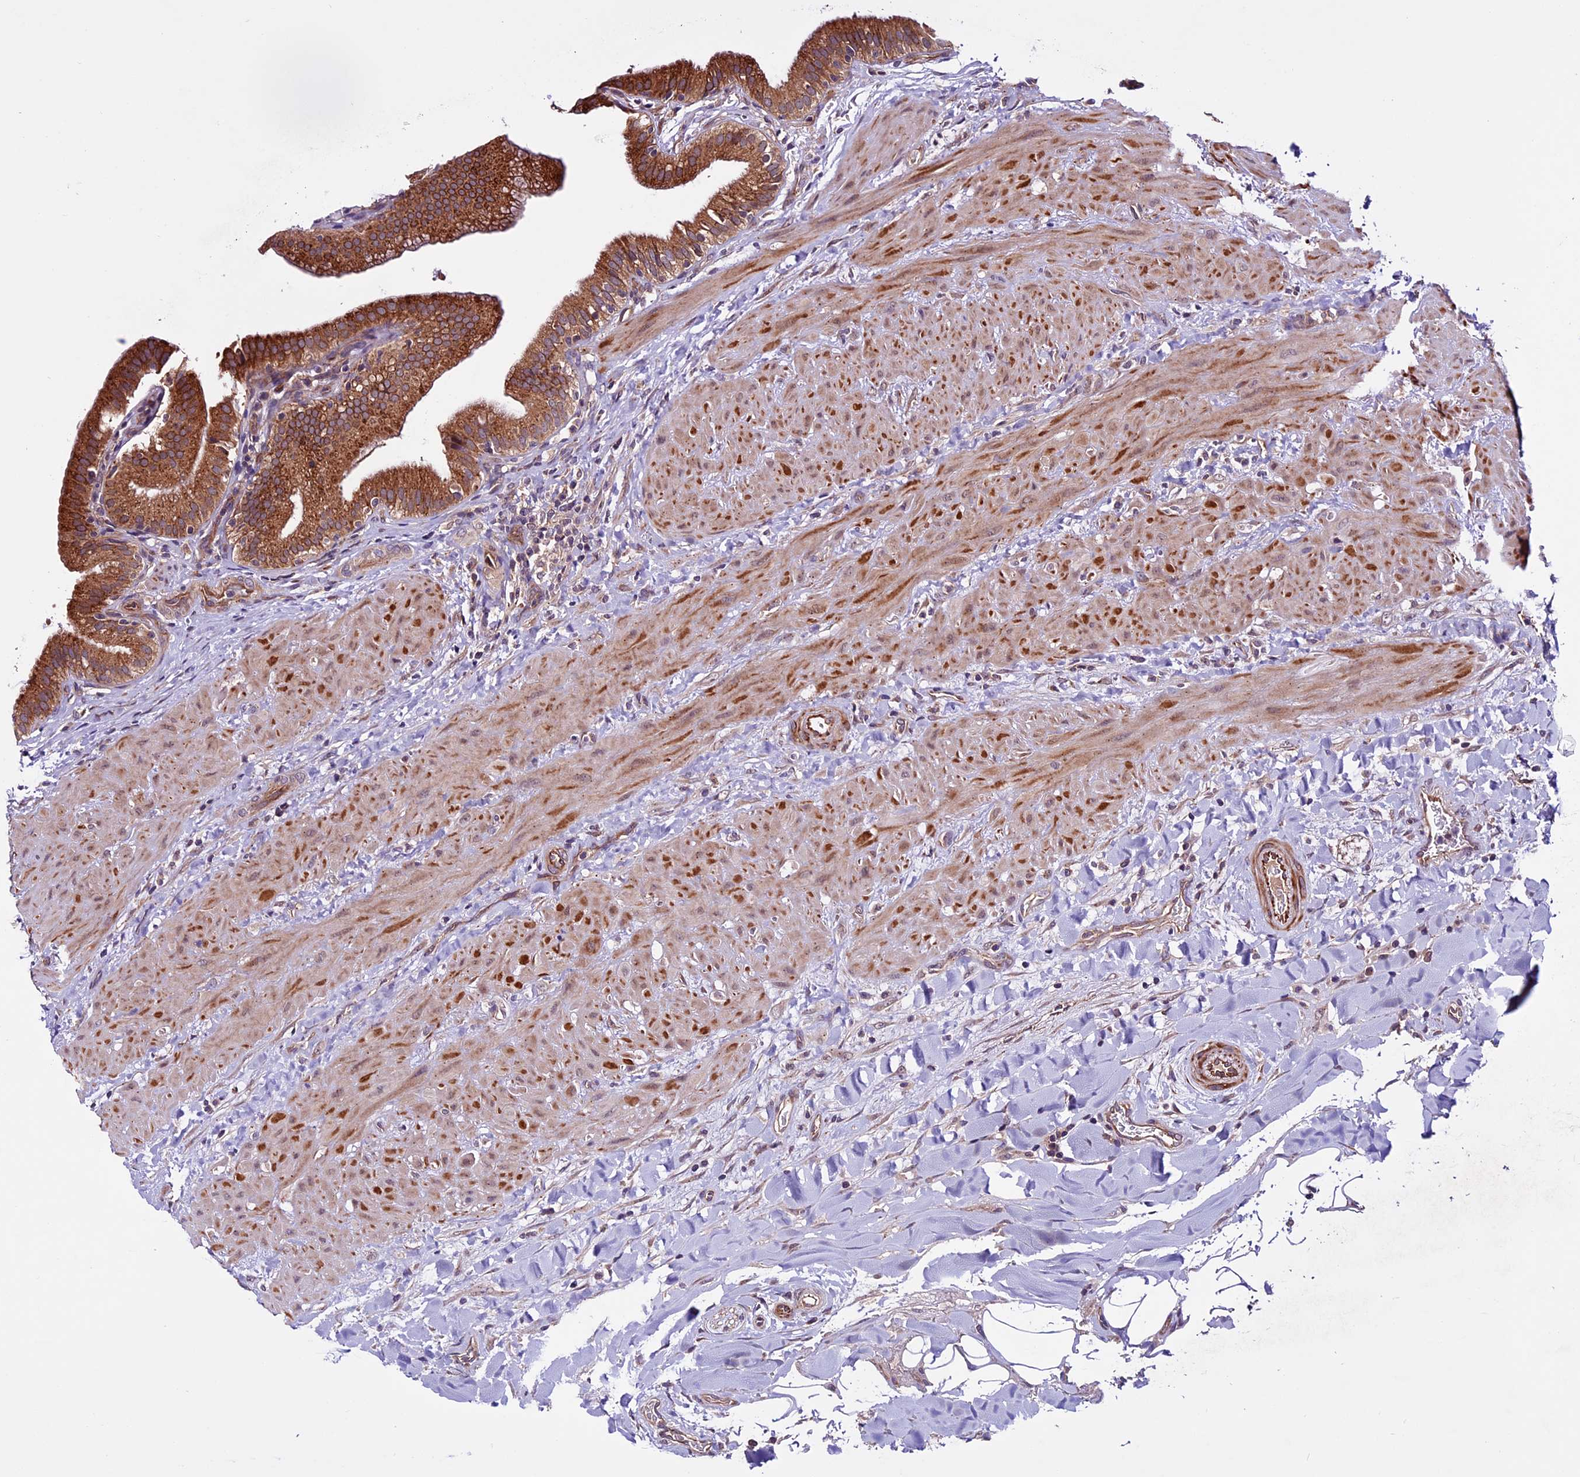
{"staining": {"intensity": "strong", "quantity": ">75%", "location": "cytoplasmic/membranous"}, "tissue": "gallbladder", "cell_type": "Glandular cells", "image_type": "normal", "snomed": [{"axis": "morphology", "description": "Normal tissue, NOS"}, {"axis": "topography", "description": "Gallbladder"}], "caption": "Strong cytoplasmic/membranous positivity for a protein is identified in about >75% of glandular cells of normal gallbladder using immunohistochemistry (IHC).", "gene": "RINL", "patient": {"sex": "male", "age": 24}}